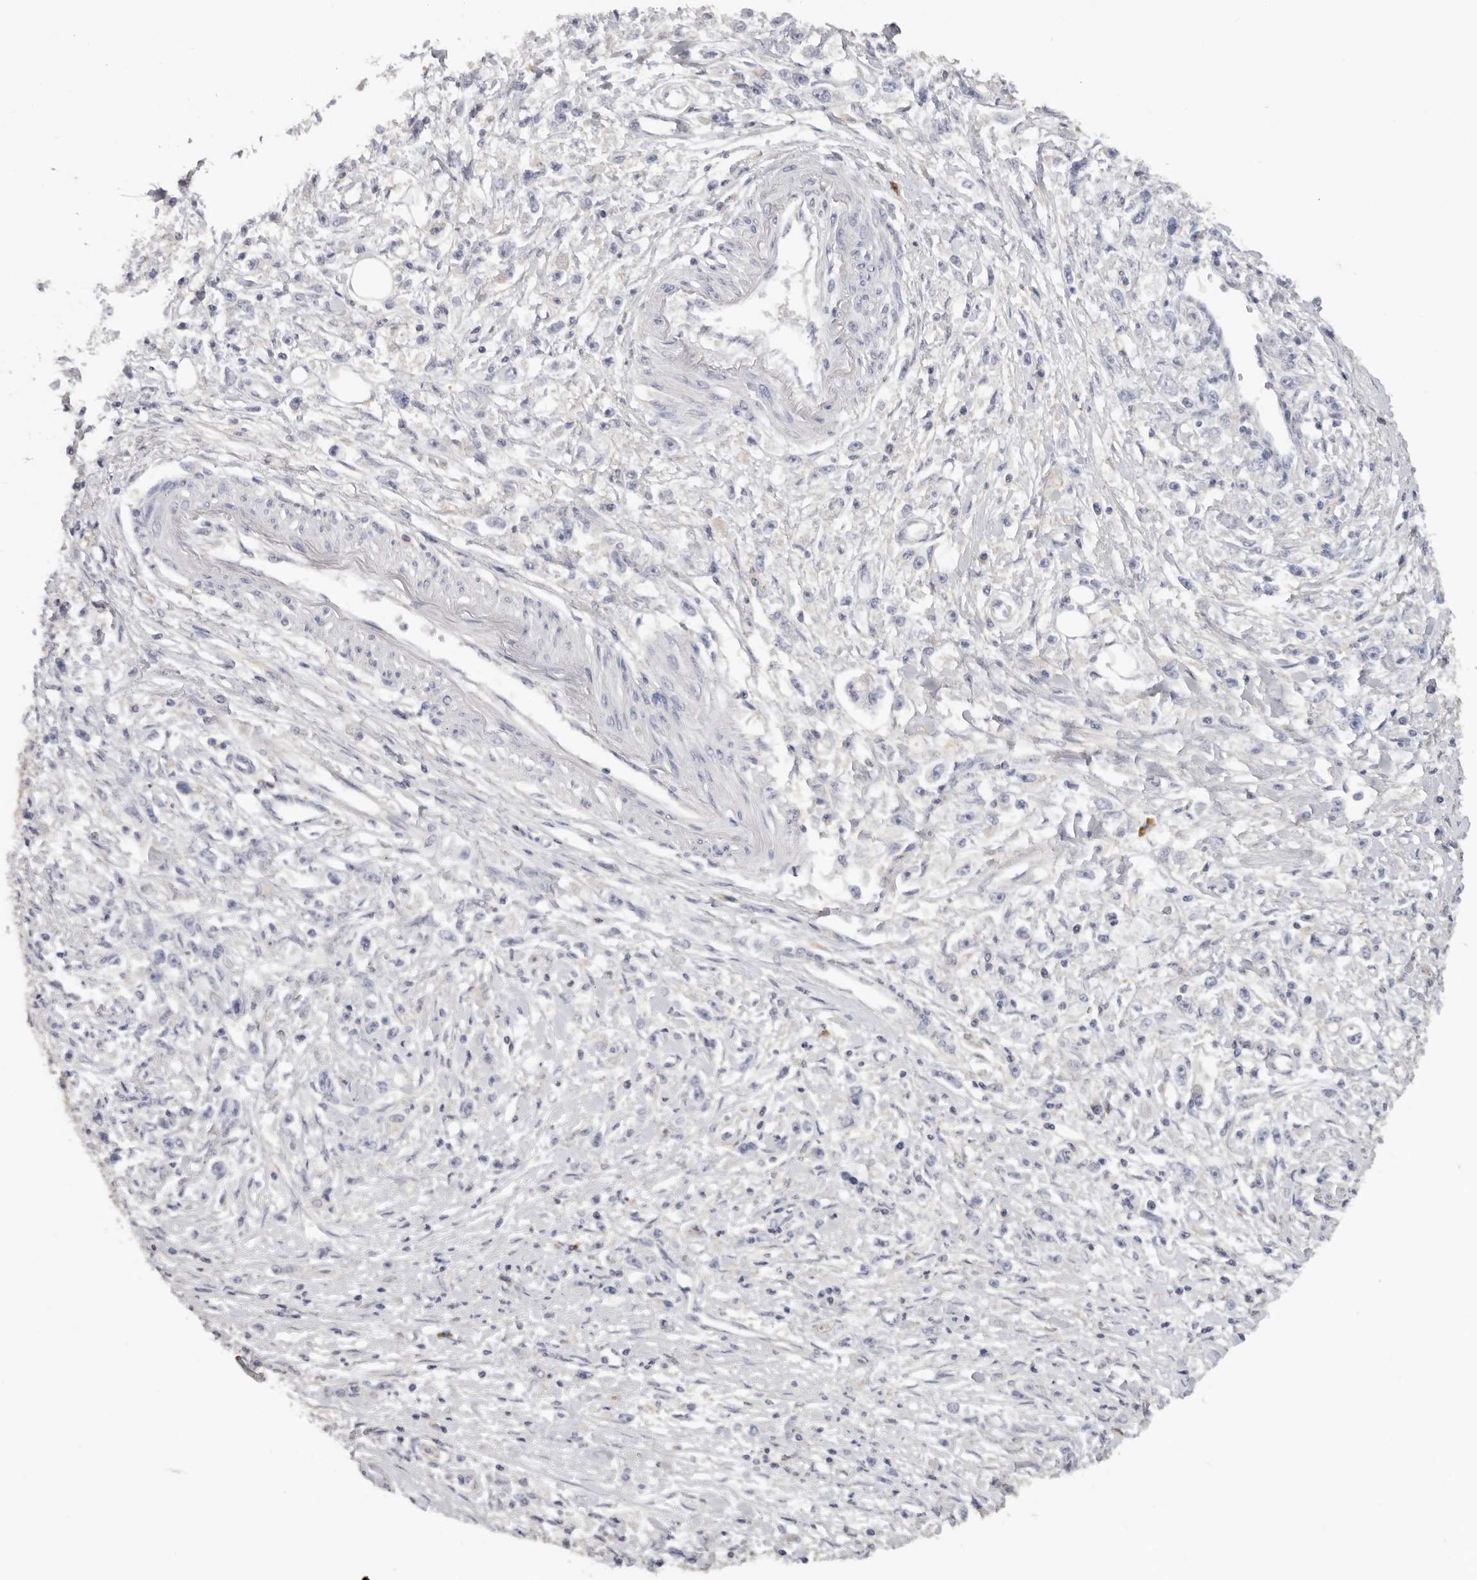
{"staining": {"intensity": "negative", "quantity": "none", "location": "none"}, "tissue": "stomach cancer", "cell_type": "Tumor cells", "image_type": "cancer", "snomed": [{"axis": "morphology", "description": "Adenocarcinoma, NOS"}, {"axis": "topography", "description": "Stomach"}], "caption": "DAB immunohistochemical staining of stomach cancer (adenocarcinoma) reveals no significant expression in tumor cells.", "gene": "WDTC1", "patient": {"sex": "female", "age": 59}}